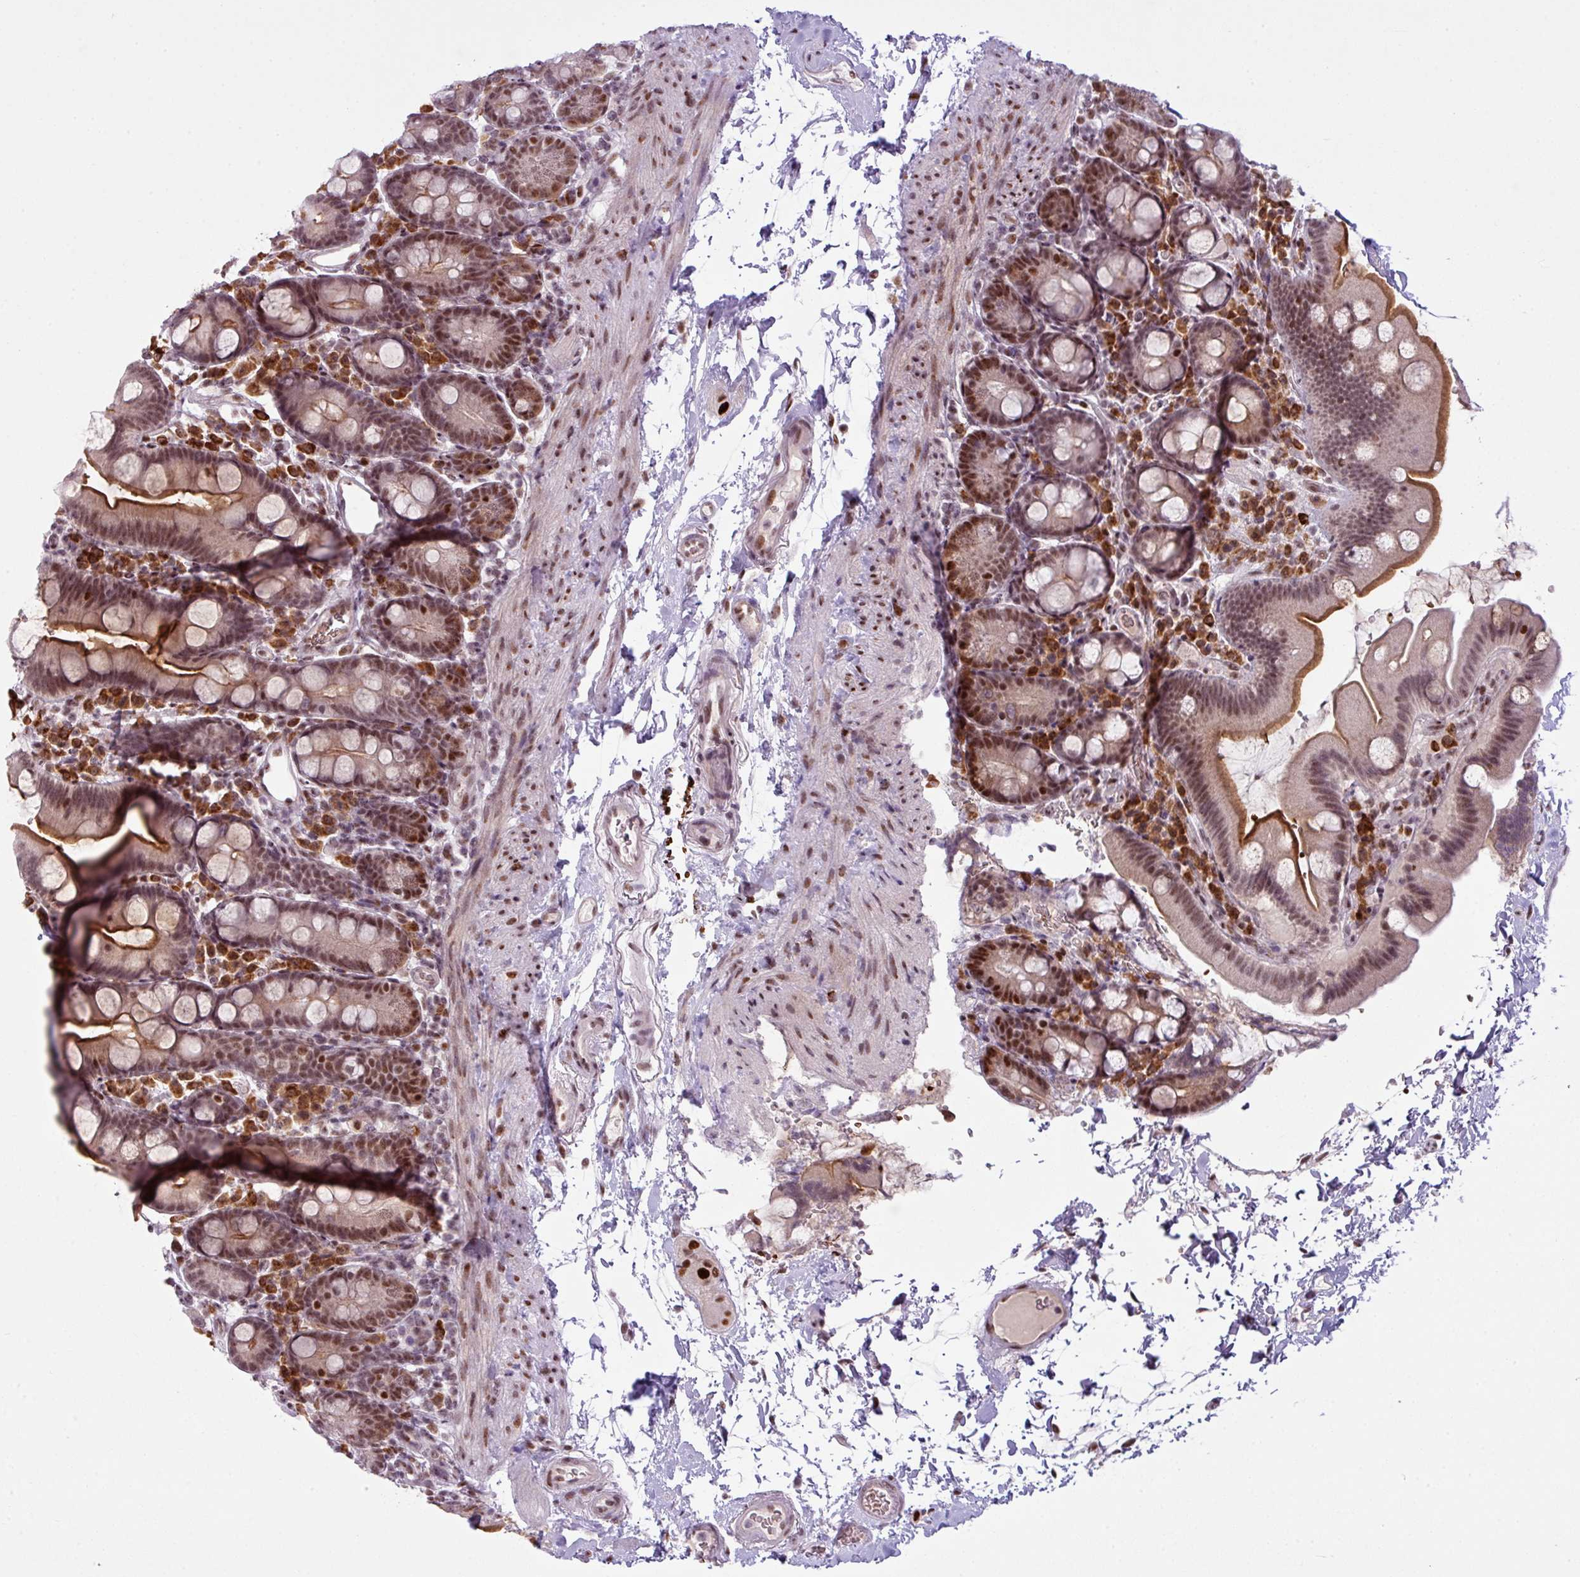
{"staining": {"intensity": "strong", "quantity": ">75%", "location": "cytoplasmic/membranous,nuclear"}, "tissue": "small intestine", "cell_type": "Glandular cells", "image_type": "normal", "snomed": [{"axis": "morphology", "description": "Normal tissue, NOS"}, {"axis": "topography", "description": "Small intestine"}], "caption": "Immunohistochemical staining of unremarkable small intestine exhibits strong cytoplasmic/membranous,nuclear protein staining in about >75% of glandular cells.", "gene": "PRDM5", "patient": {"sex": "female", "age": 68}}